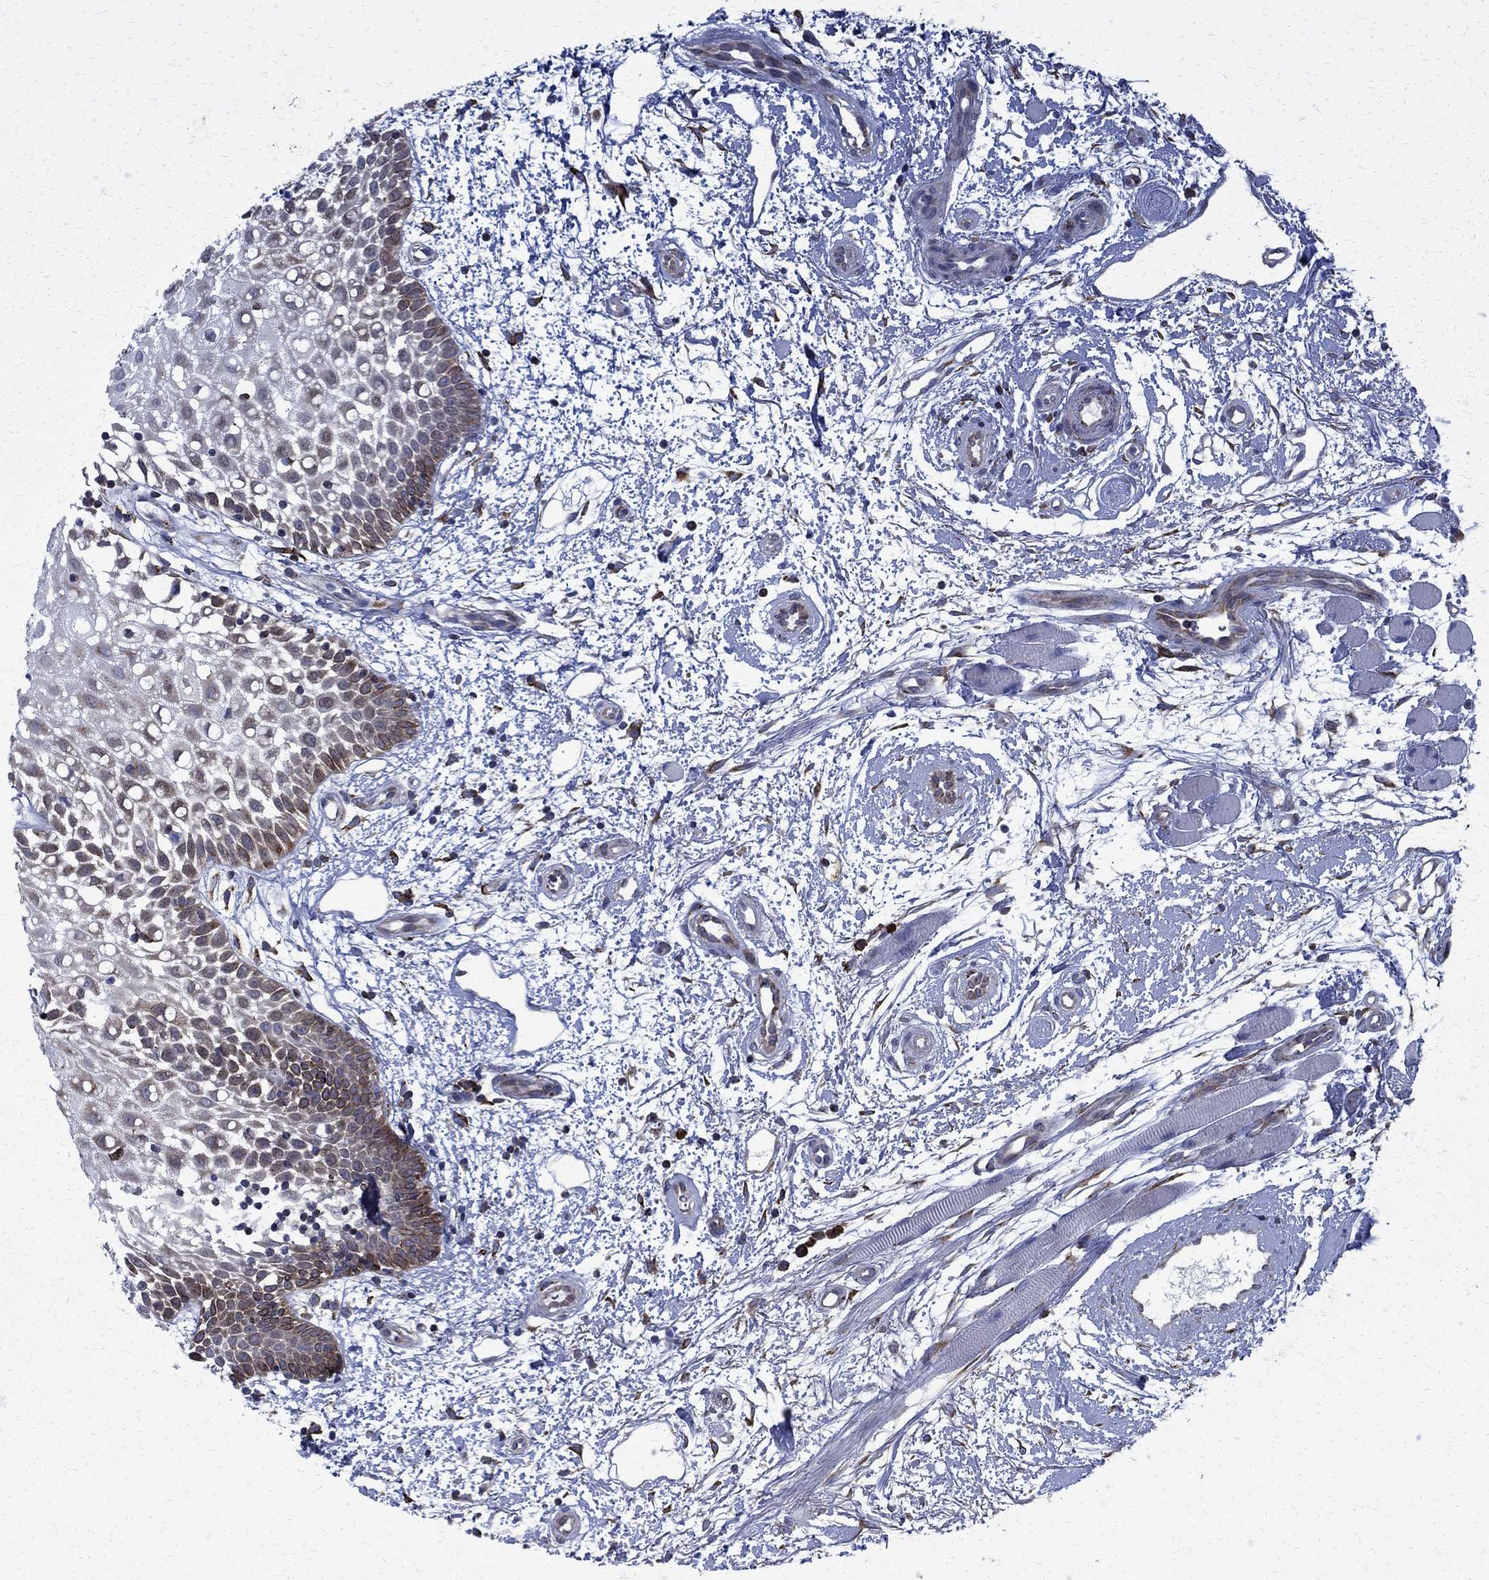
{"staining": {"intensity": "moderate", "quantity": "<25%", "location": "cytoplasmic/membranous,nuclear"}, "tissue": "oral mucosa", "cell_type": "Squamous epithelial cells", "image_type": "normal", "snomed": [{"axis": "morphology", "description": "Normal tissue, NOS"}, {"axis": "morphology", "description": "Squamous cell carcinoma, NOS"}, {"axis": "topography", "description": "Oral tissue"}, {"axis": "topography", "description": "Head-Neck"}], "caption": "Protein expression analysis of unremarkable oral mucosa shows moderate cytoplasmic/membranous,nuclear staining in approximately <25% of squamous epithelial cells. The staining was performed using DAB, with brown indicating positive protein expression. Nuclei are stained blue with hematoxylin.", "gene": "CAB39L", "patient": {"sex": "female", "age": 75}}